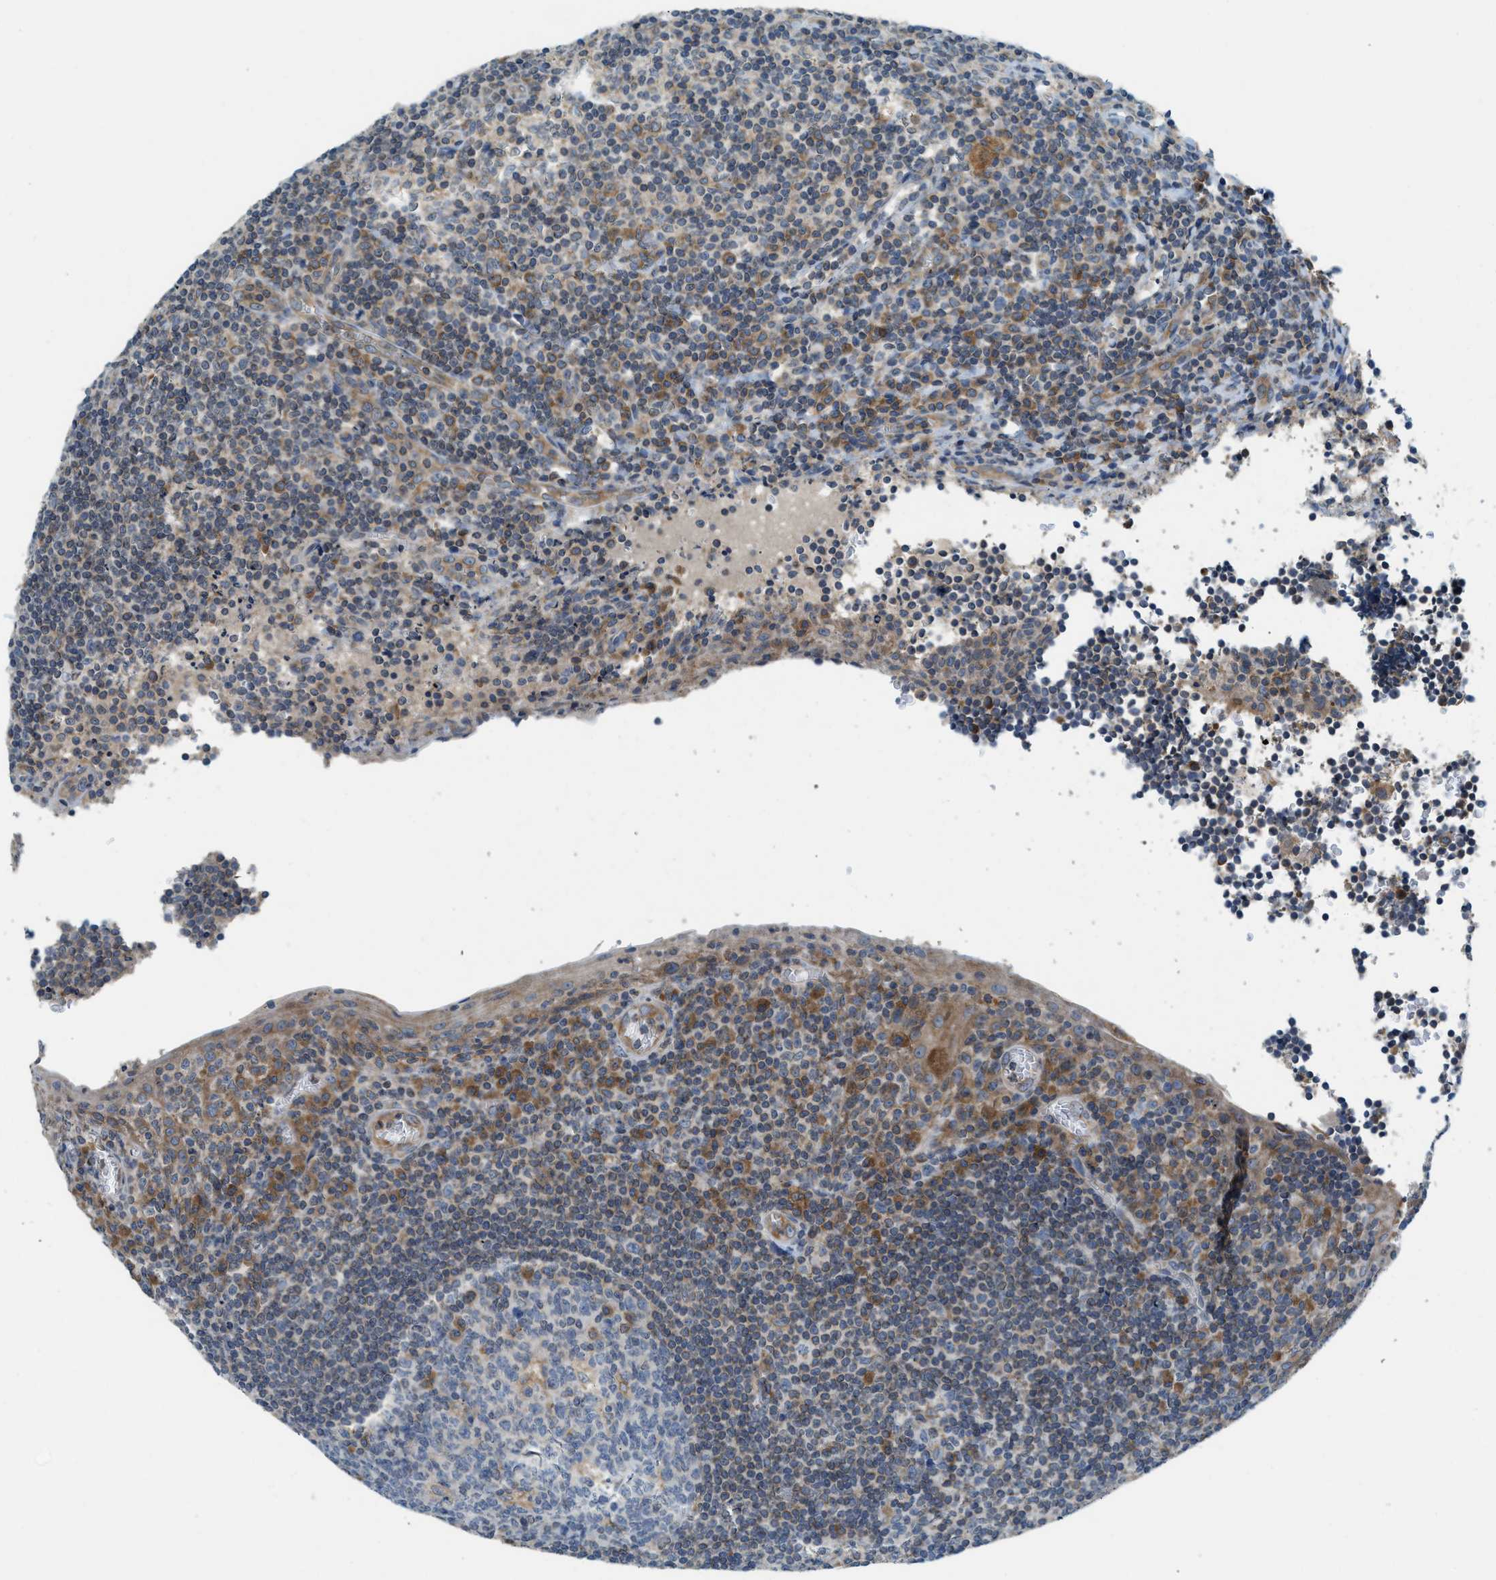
{"staining": {"intensity": "moderate", "quantity": "<25%", "location": "cytoplasmic/membranous"}, "tissue": "tonsil", "cell_type": "Germinal center cells", "image_type": "normal", "snomed": [{"axis": "morphology", "description": "Normal tissue, NOS"}, {"axis": "topography", "description": "Tonsil"}], "caption": "Protein staining of normal tonsil shows moderate cytoplasmic/membranous staining in about <25% of germinal center cells. (Brightfield microscopy of DAB IHC at high magnification).", "gene": "BCAP31", "patient": {"sex": "male", "age": 37}}